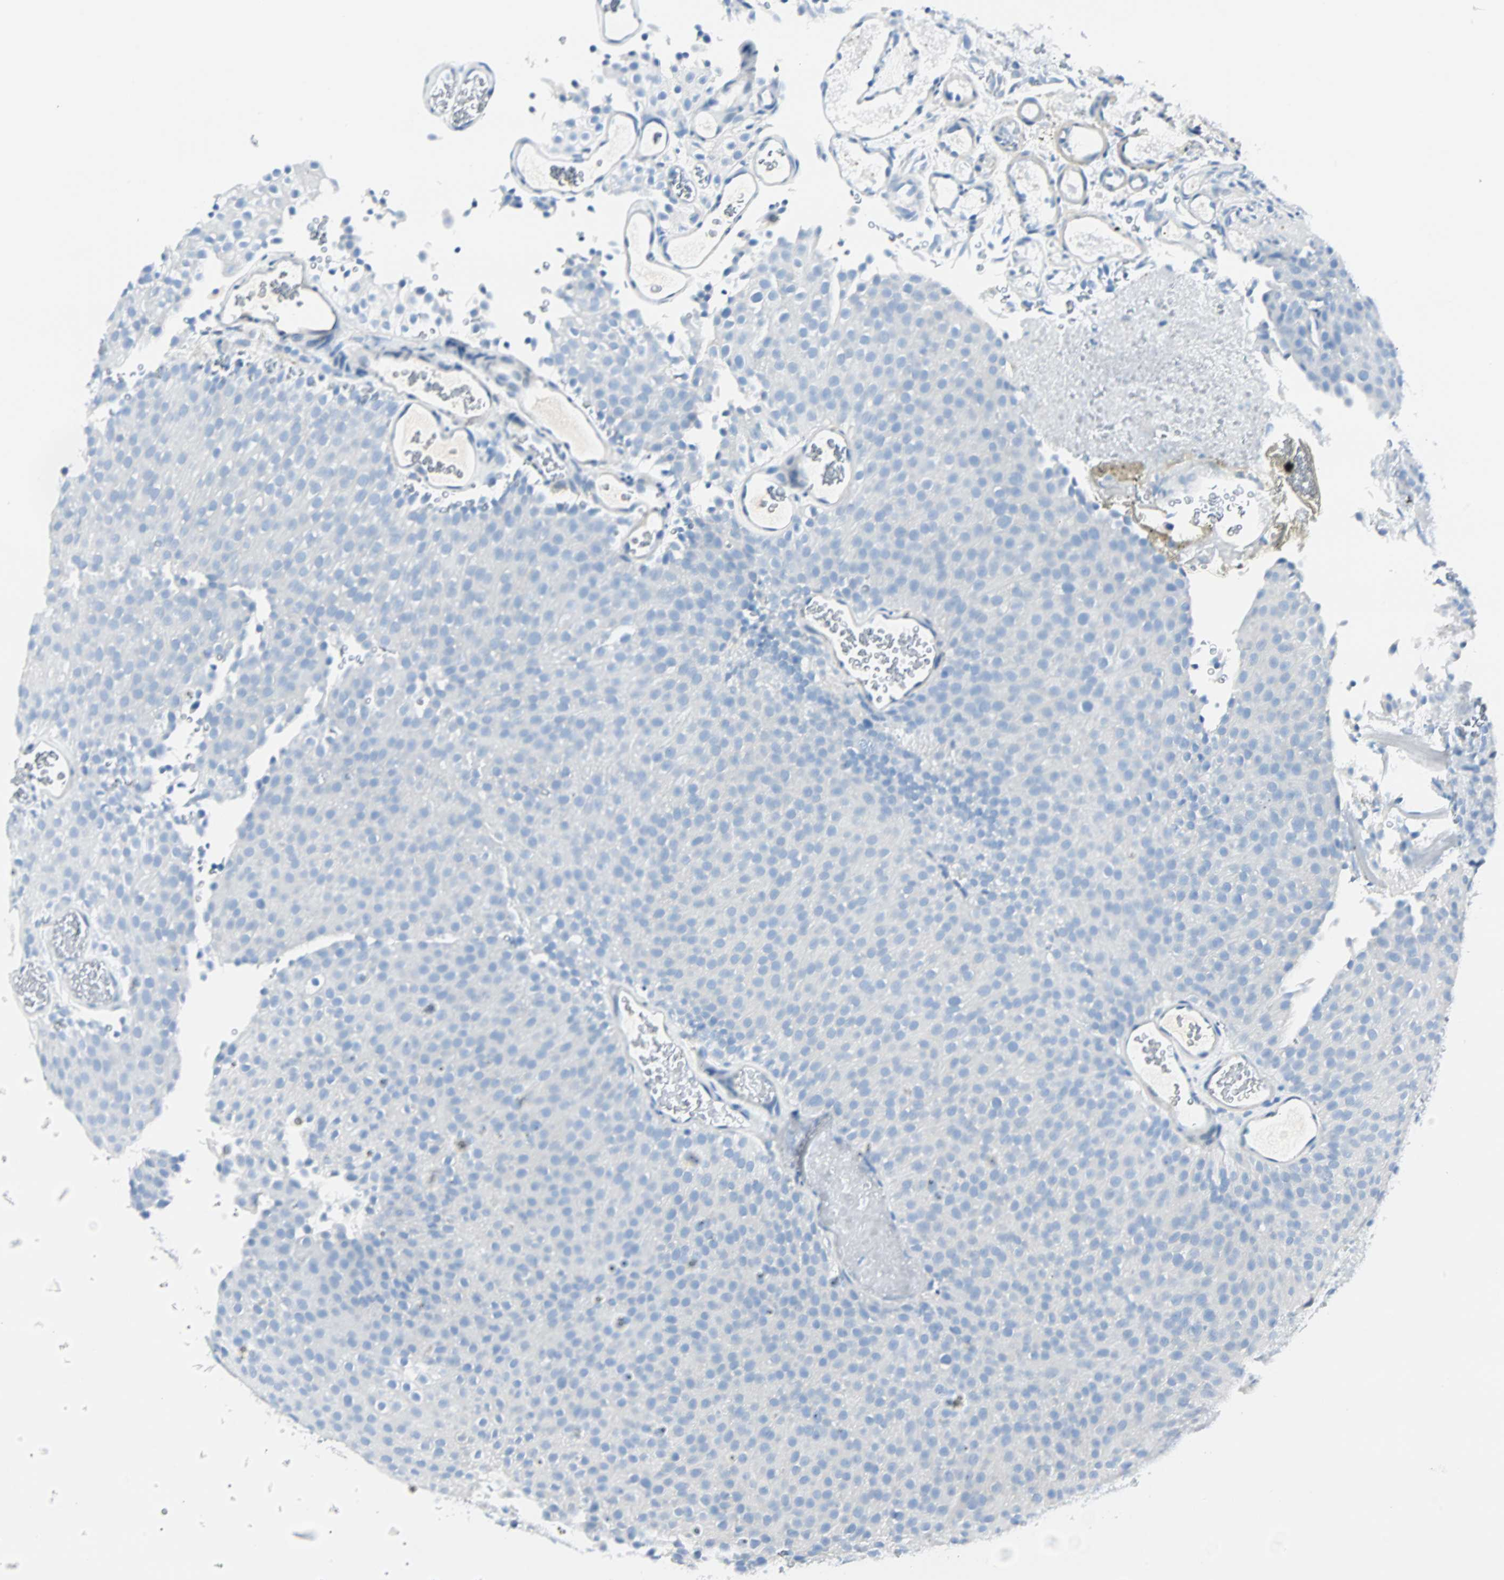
{"staining": {"intensity": "negative", "quantity": "none", "location": "none"}, "tissue": "urothelial cancer", "cell_type": "Tumor cells", "image_type": "cancer", "snomed": [{"axis": "morphology", "description": "Urothelial carcinoma, Low grade"}, {"axis": "topography", "description": "Urinary bladder"}], "caption": "Immunohistochemical staining of urothelial cancer exhibits no significant expression in tumor cells. (DAB immunohistochemistry (IHC), high magnification).", "gene": "VPS9D1", "patient": {"sex": "male", "age": 78}}